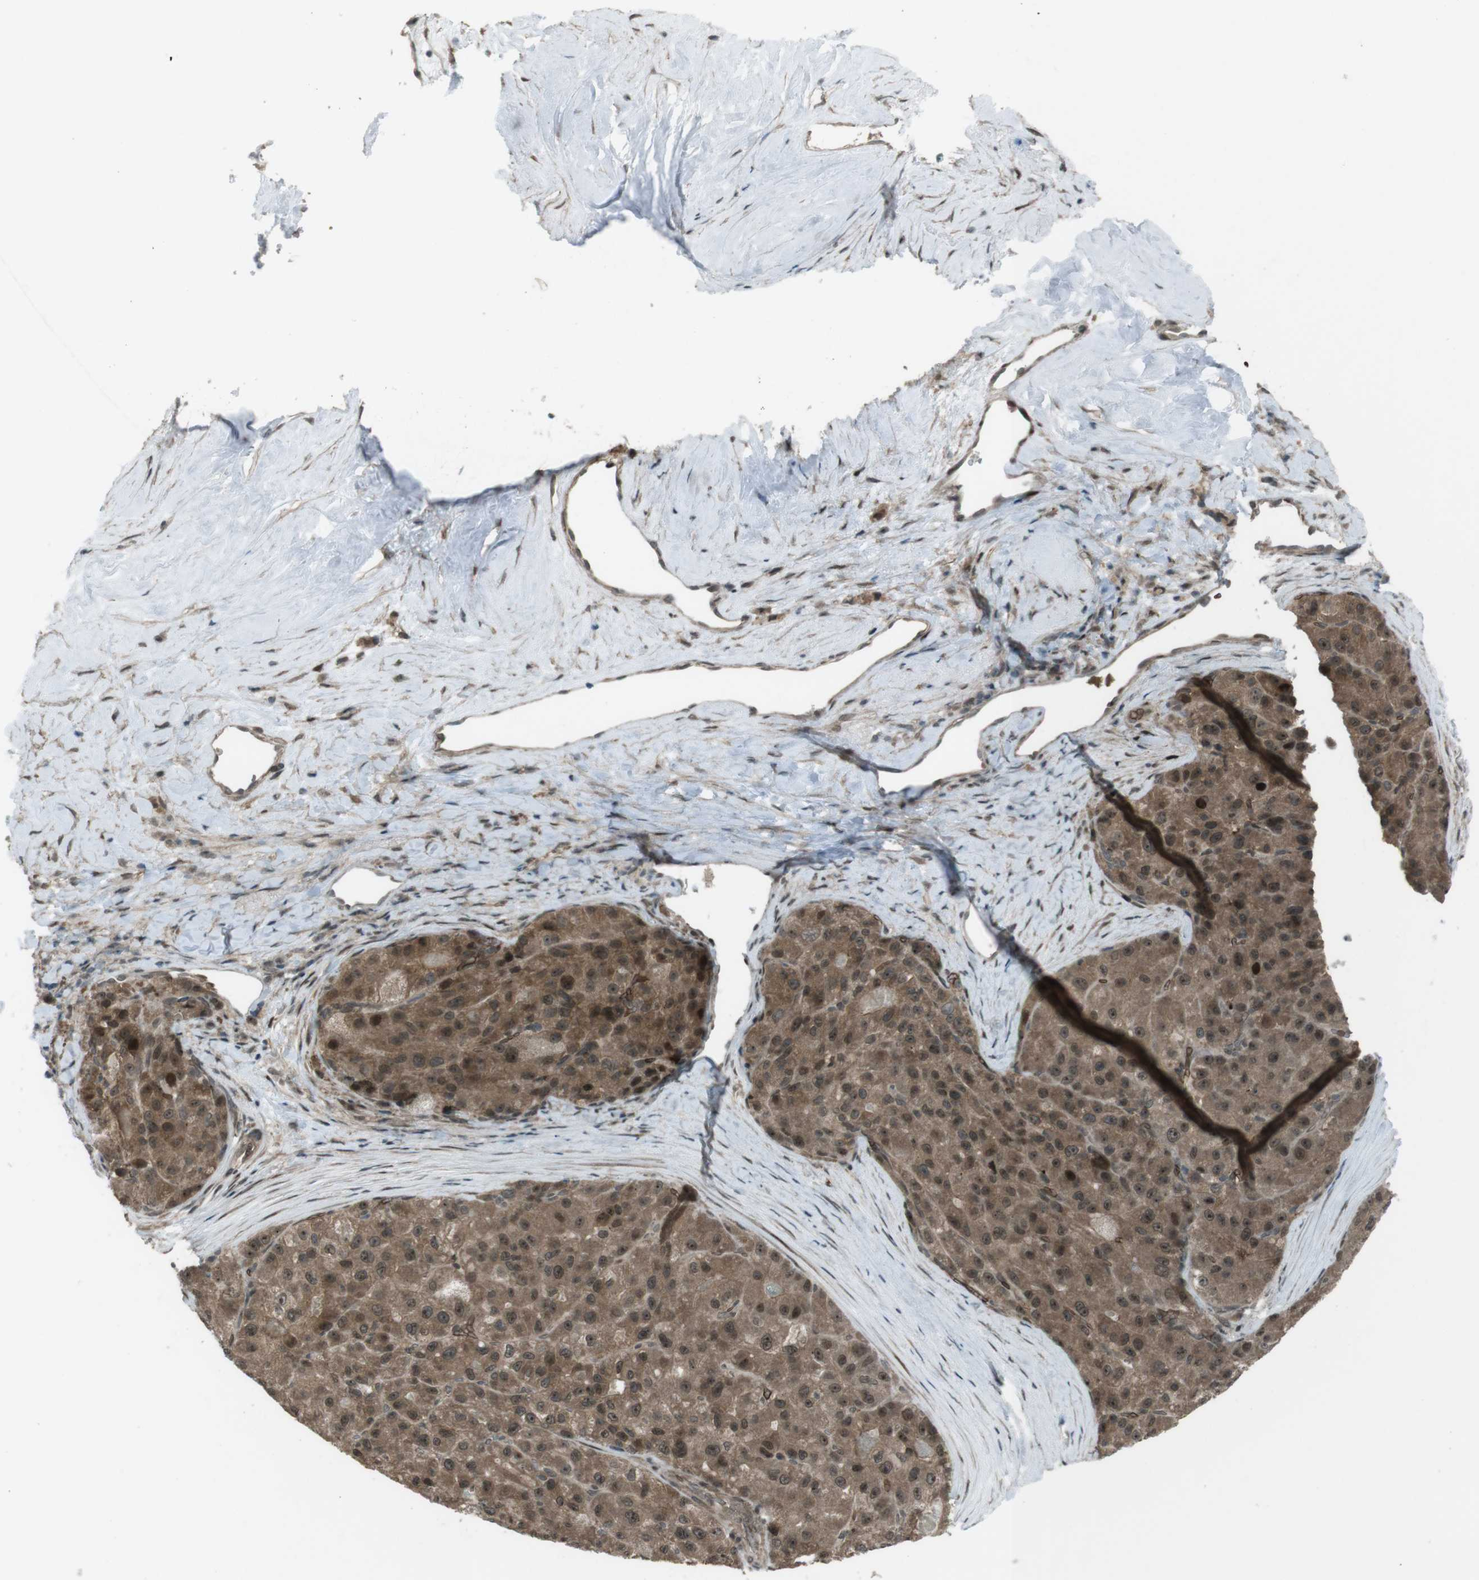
{"staining": {"intensity": "moderate", "quantity": ">75%", "location": "cytoplasmic/membranous,nuclear"}, "tissue": "liver cancer", "cell_type": "Tumor cells", "image_type": "cancer", "snomed": [{"axis": "morphology", "description": "Carcinoma, Hepatocellular, NOS"}, {"axis": "topography", "description": "Liver"}], "caption": "High-power microscopy captured an IHC histopathology image of hepatocellular carcinoma (liver), revealing moderate cytoplasmic/membranous and nuclear staining in about >75% of tumor cells.", "gene": "SLITRK5", "patient": {"sex": "male", "age": 80}}